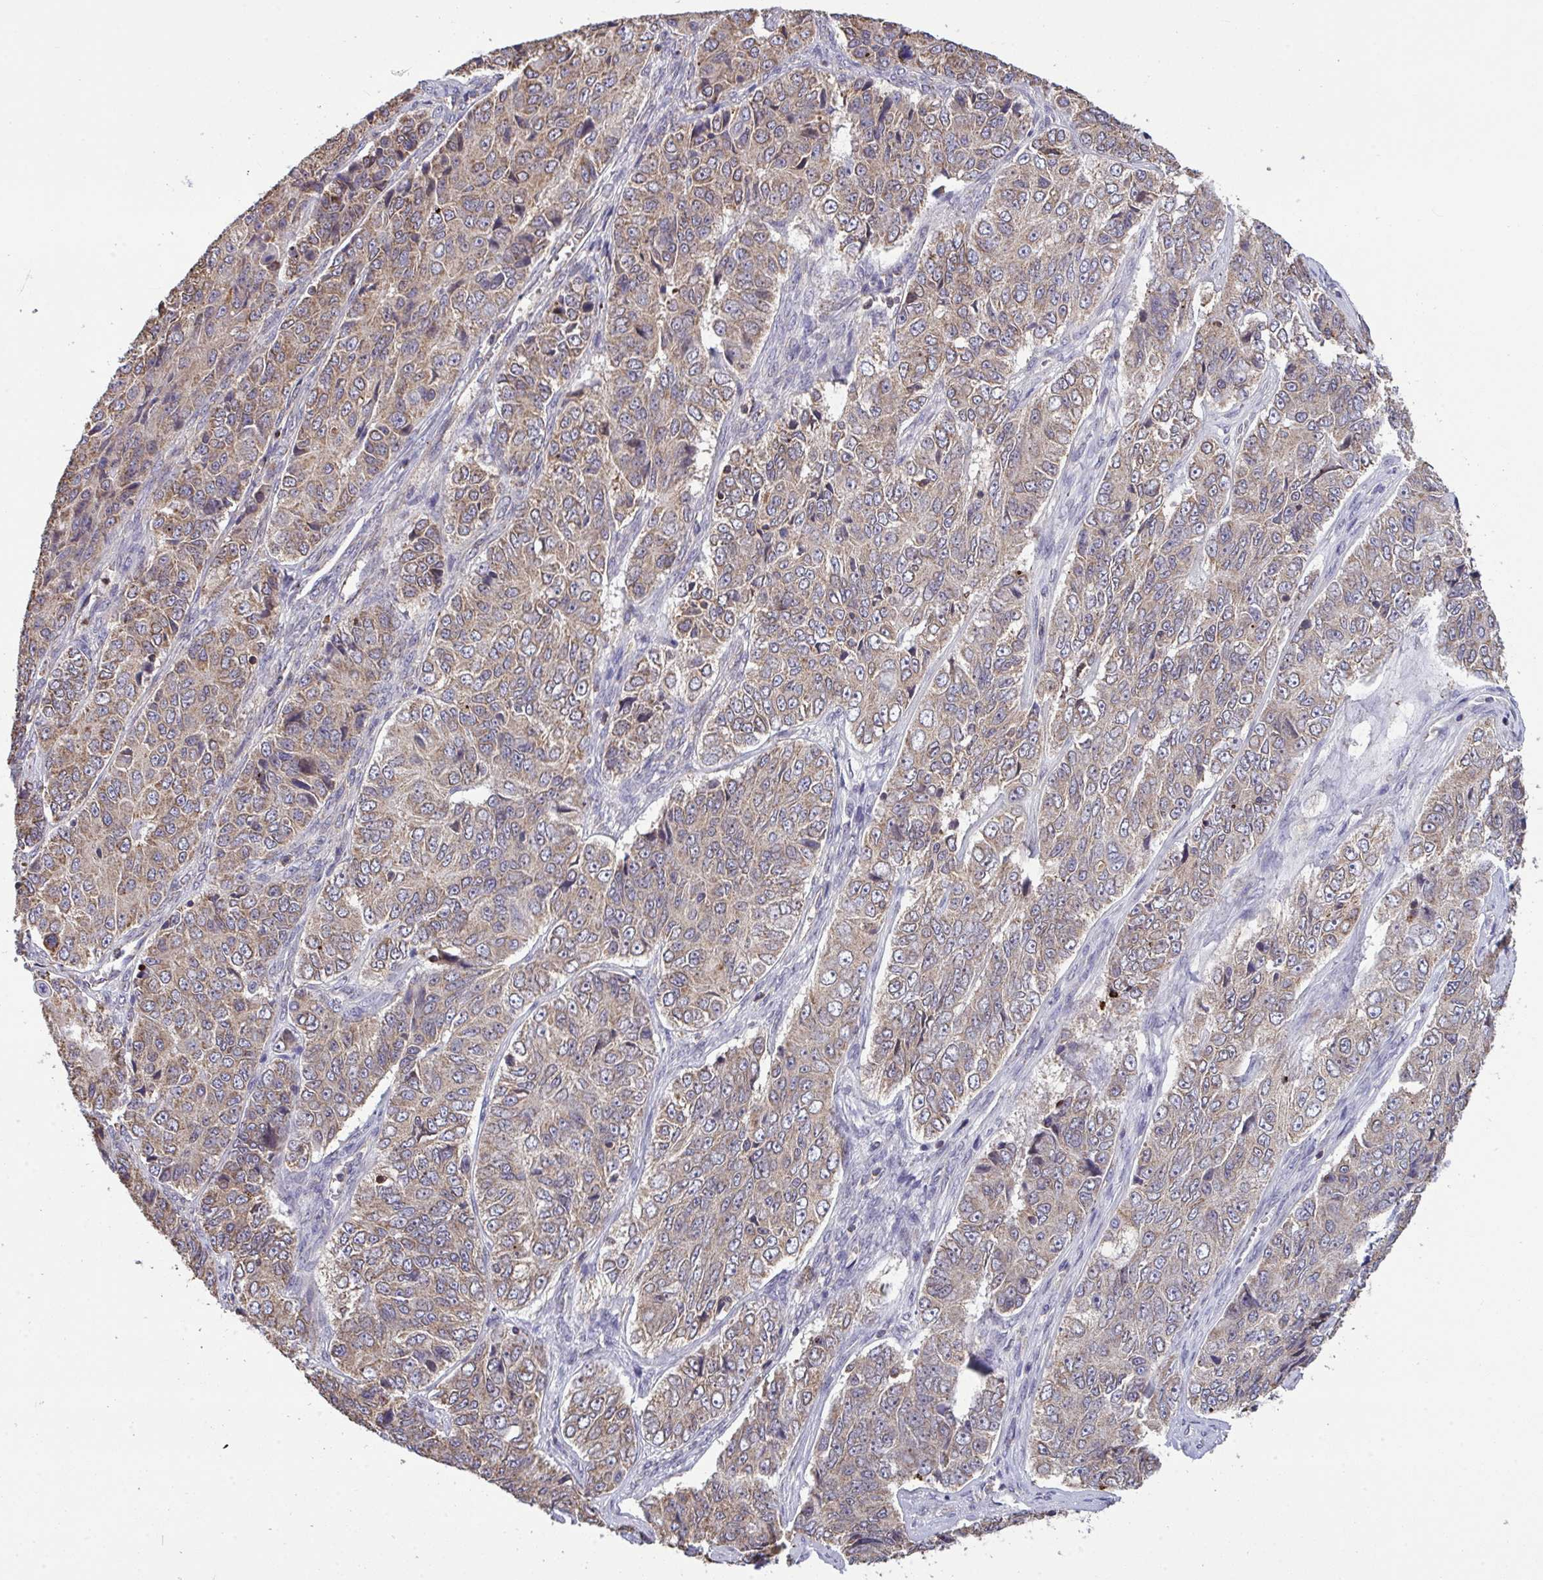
{"staining": {"intensity": "weak", "quantity": "<25%", "location": "cytoplasmic/membranous"}, "tissue": "ovarian cancer", "cell_type": "Tumor cells", "image_type": "cancer", "snomed": [{"axis": "morphology", "description": "Carcinoma, endometroid"}, {"axis": "topography", "description": "Ovary"}], "caption": "High power microscopy photomicrograph of an IHC micrograph of ovarian cancer, revealing no significant expression in tumor cells.", "gene": "PPM1H", "patient": {"sex": "female", "age": 51}}